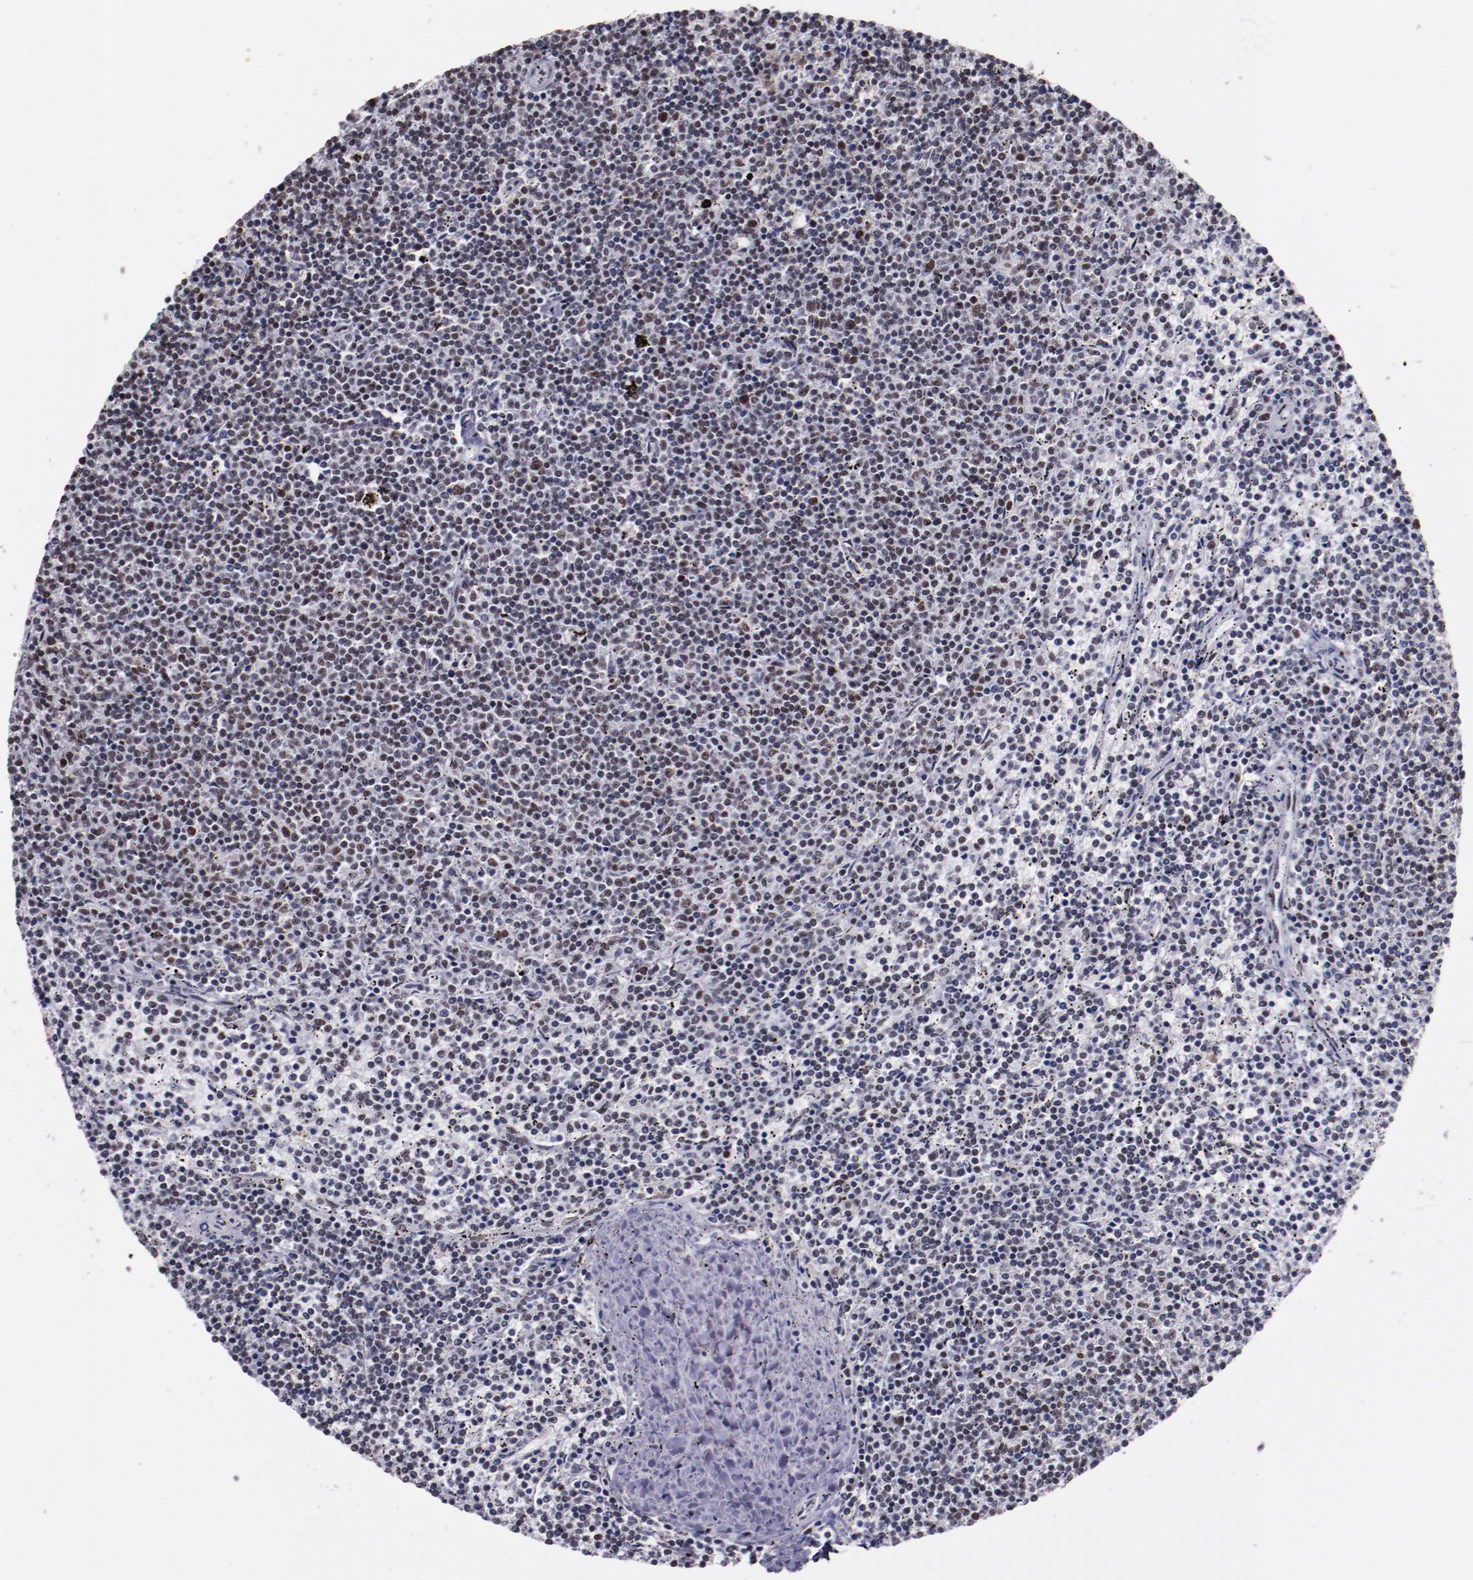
{"staining": {"intensity": "weak", "quantity": "<25%", "location": "nuclear"}, "tissue": "lymphoma", "cell_type": "Tumor cells", "image_type": "cancer", "snomed": [{"axis": "morphology", "description": "Malignant lymphoma, non-Hodgkin's type, Low grade"}, {"axis": "topography", "description": "Spleen"}], "caption": "Lymphoma stained for a protein using IHC demonstrates no staining tumor cells.", "gene": "PPP4R3A", "patient": {"sex": "female", "age": 50}}